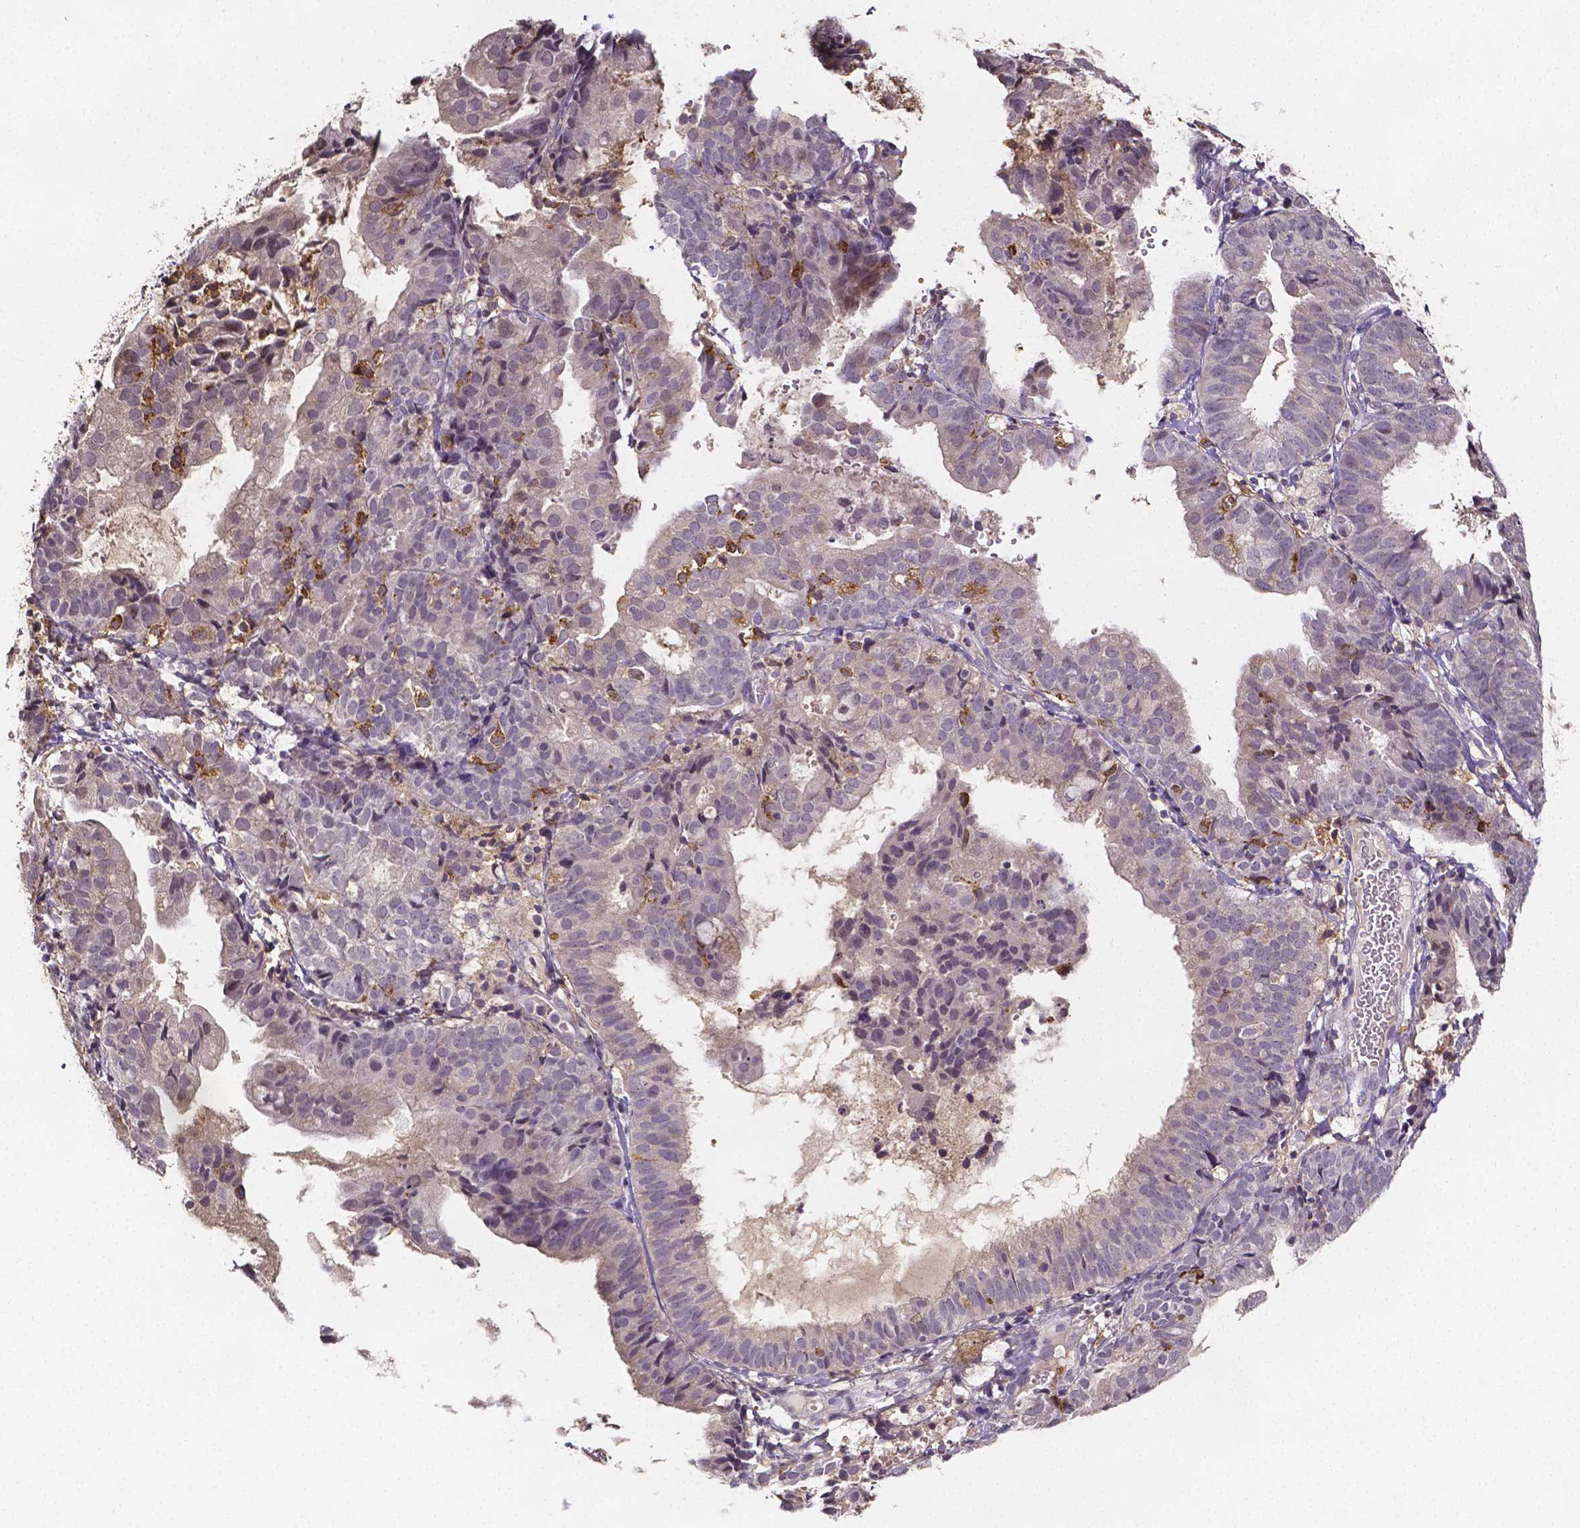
{"staining": {"intensity": "moderate", "quantity": "<25%", "location": "cytoplasmic/membranous"}, "tissue": "endometrial cancer", "cell_type": "Tumor cells", "image_type": "cancer", "snomed": [{"axis": "morphology", "description": "Adenocarcinoma, NOS"}, {"axis": "topography", "description": "Endometrium"}], "caption": "Immunohistochemistry of human endometrial cancer (adenocarcinoma) reveals low levels of moderate cytoplasmic/membranous expression in approximately <25% of tumor cells.", "gene": "NRGN", "patient": {"sex": "female", "age": 80}}